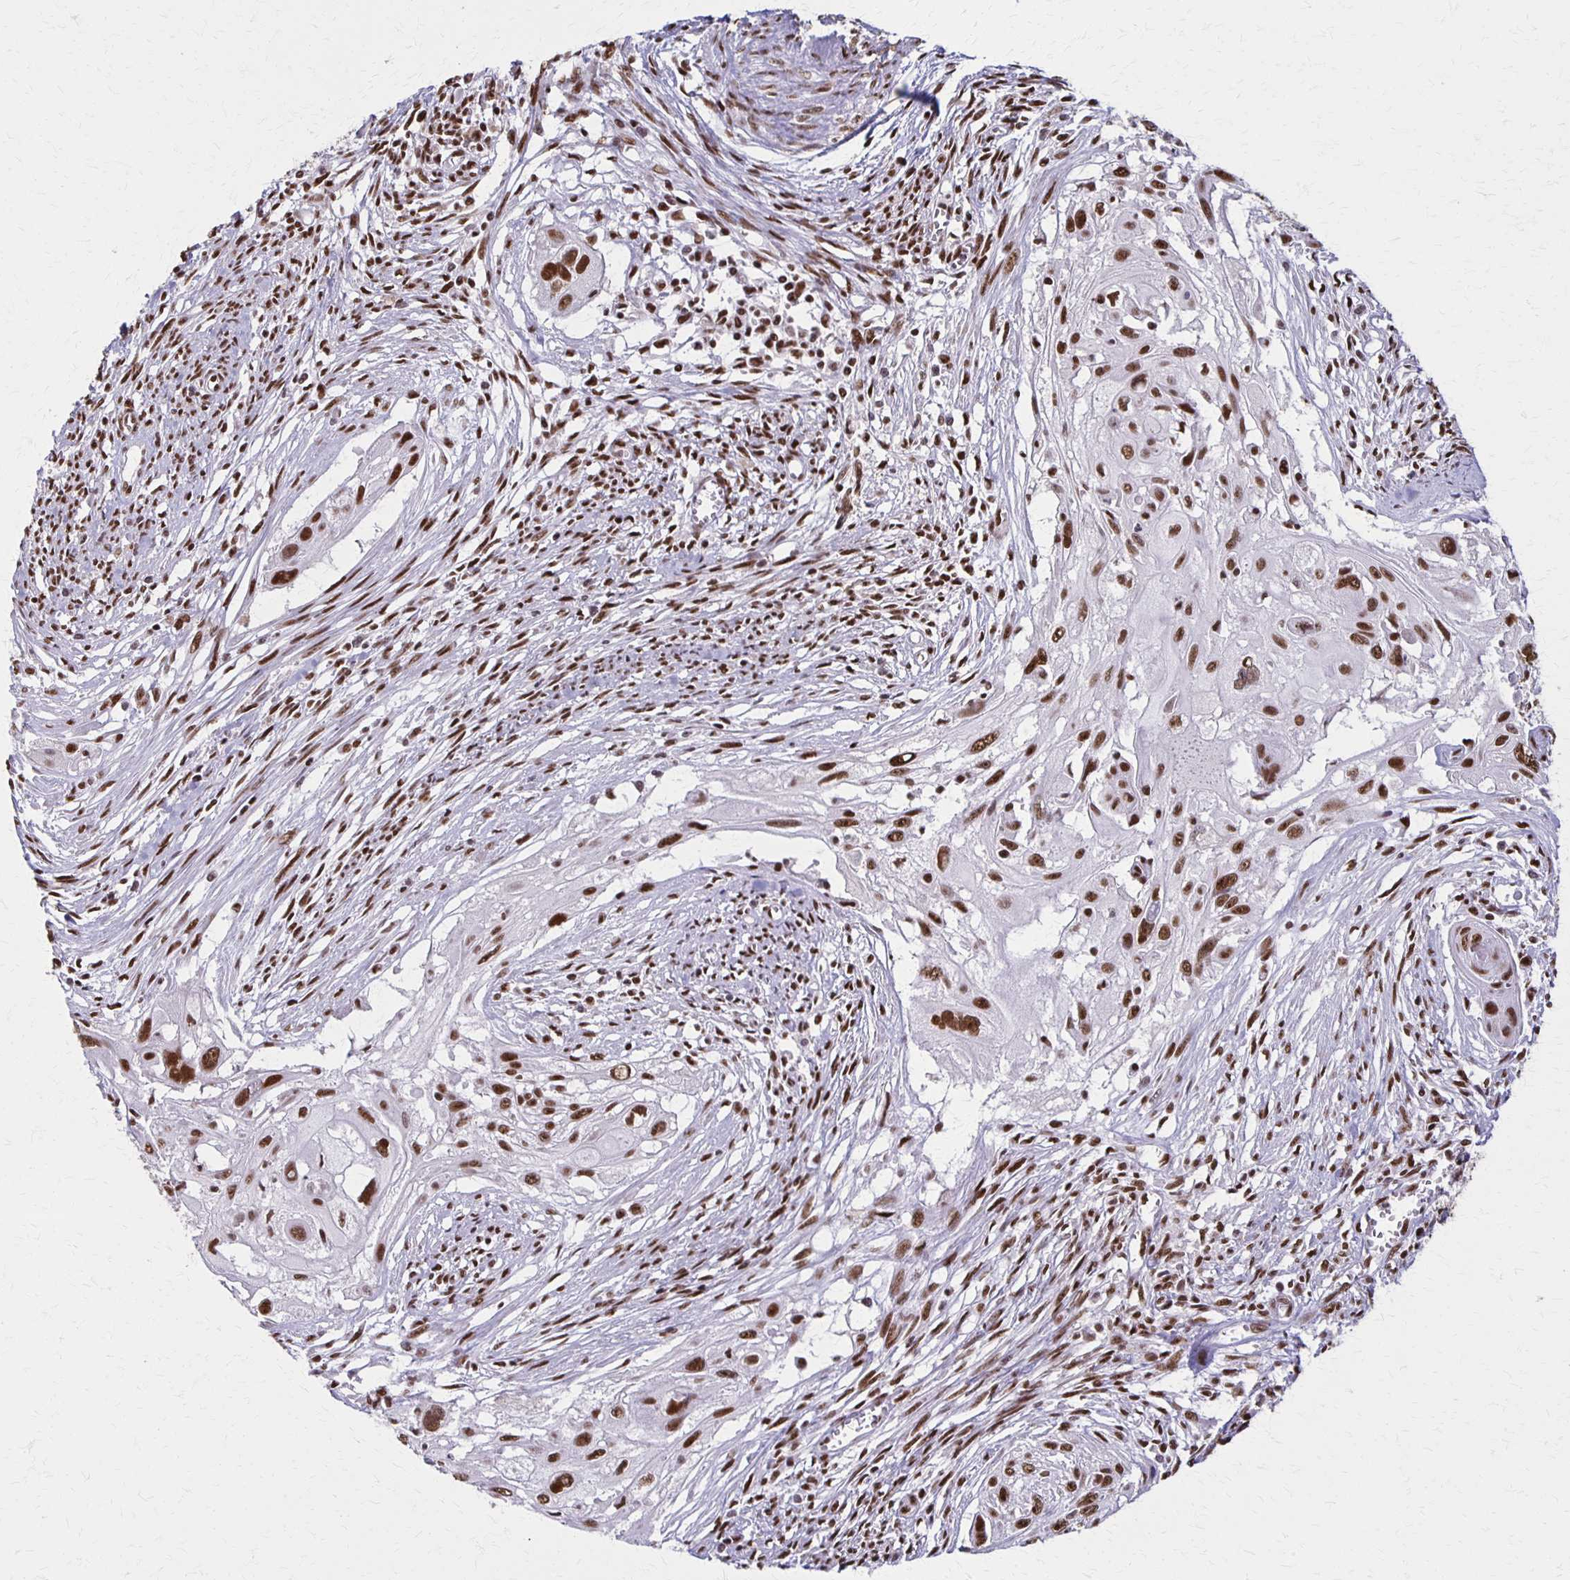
{"staining": {"intensity": "strong", "quantity": ">75%", "location": "nuclear"}, "tissue": "cervical cancer", "cell_type": "Tumor cells", "image_type": "cancer", "snomed": [{"axis": "morphology", "description": "Squamous cell carcinoma, NOS"}, {"axis": "topography", "description": "Cervix"}], "caption": "About >75% of tumor cells in human cervical squamous cell carcinoma exhibit strong nuclear protein positivity as visualized by brown immunohistochemical staining.", "gene": "XRCC6", "patient": {"sex": "female", "age": 49}}